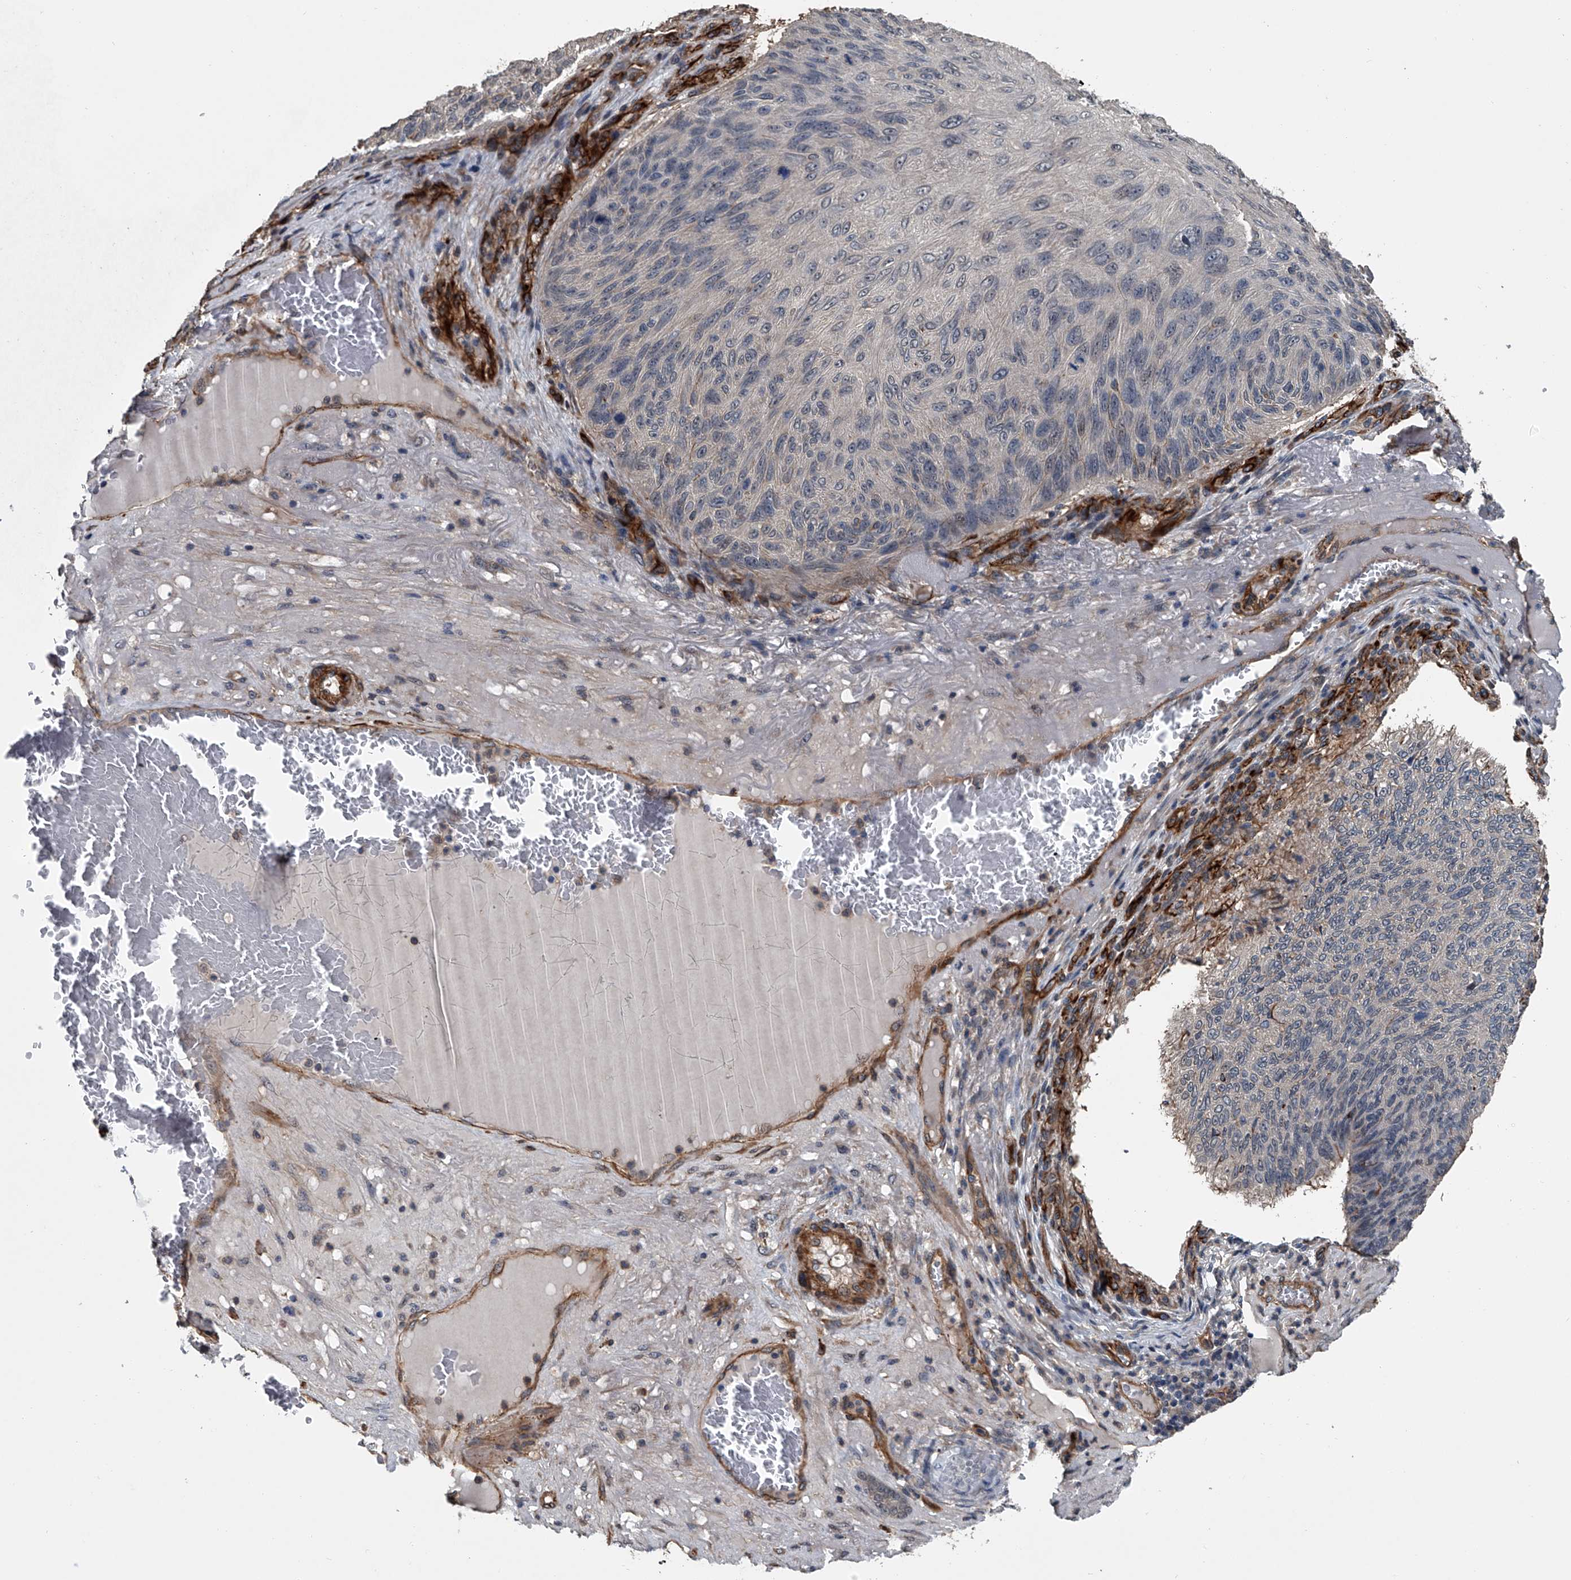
{"staining": {"intensity": "negative", "quantity": "none", "location": "none"}, "tissue": "skin cancer", "cell_type": "Tumor cells", "image_type": "cancer", "snomed": [{"axis": "morphology", "description": "Squamous cell carcinoma, NOS"}, {"axis": "topography", "description": "Skin"}], "caption": "Immunohistochemistry (IHC) of human skin squamous cell carcinoma displays no staining in tumor cells. (DAB IHC, high magnification).", "gene": "LDLRAD2", "patient": {"sex": "female", "age": 88}}